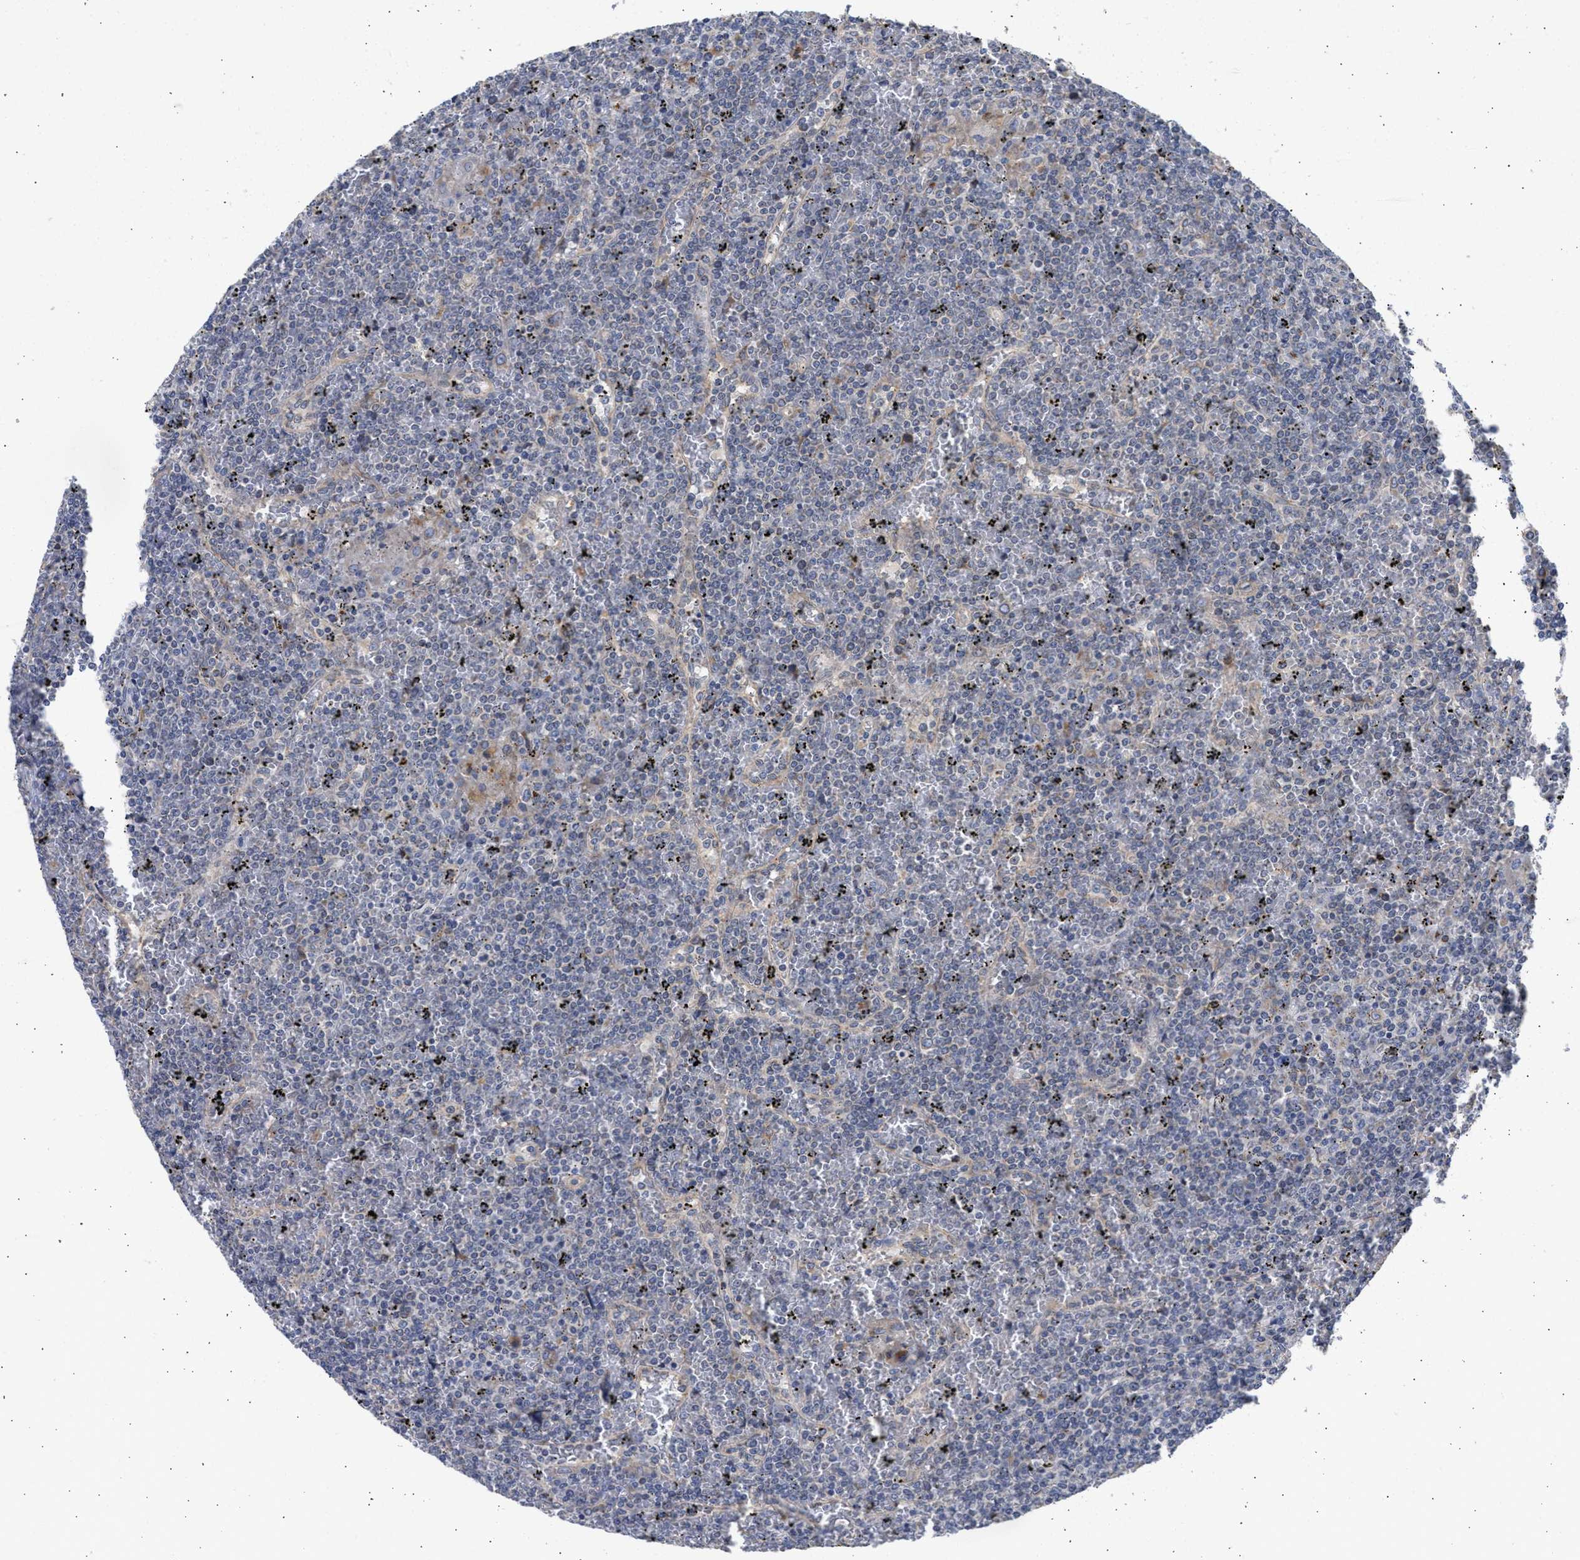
{"staining": {"intensity": "negative", "quantity": "none", "location": "none"}, "tissue": "lymphoma", "cell_type": "Tumor cells", "image_type": "cancer", "snomed": [{"axis": "morphology", "description": "Malignant lymphoma, non-Hodgkin's type, Low grade"}, {"axis": "topography", "description": "Spleen"}], "caption": "Immunohistochemical staining of human malignant lymphoma, non-Hodgkin's type (low-grade) reveals no significant staining in tumor cells.", "gene": "TMED1", "patient": {"sex": "female", "age": 19}}